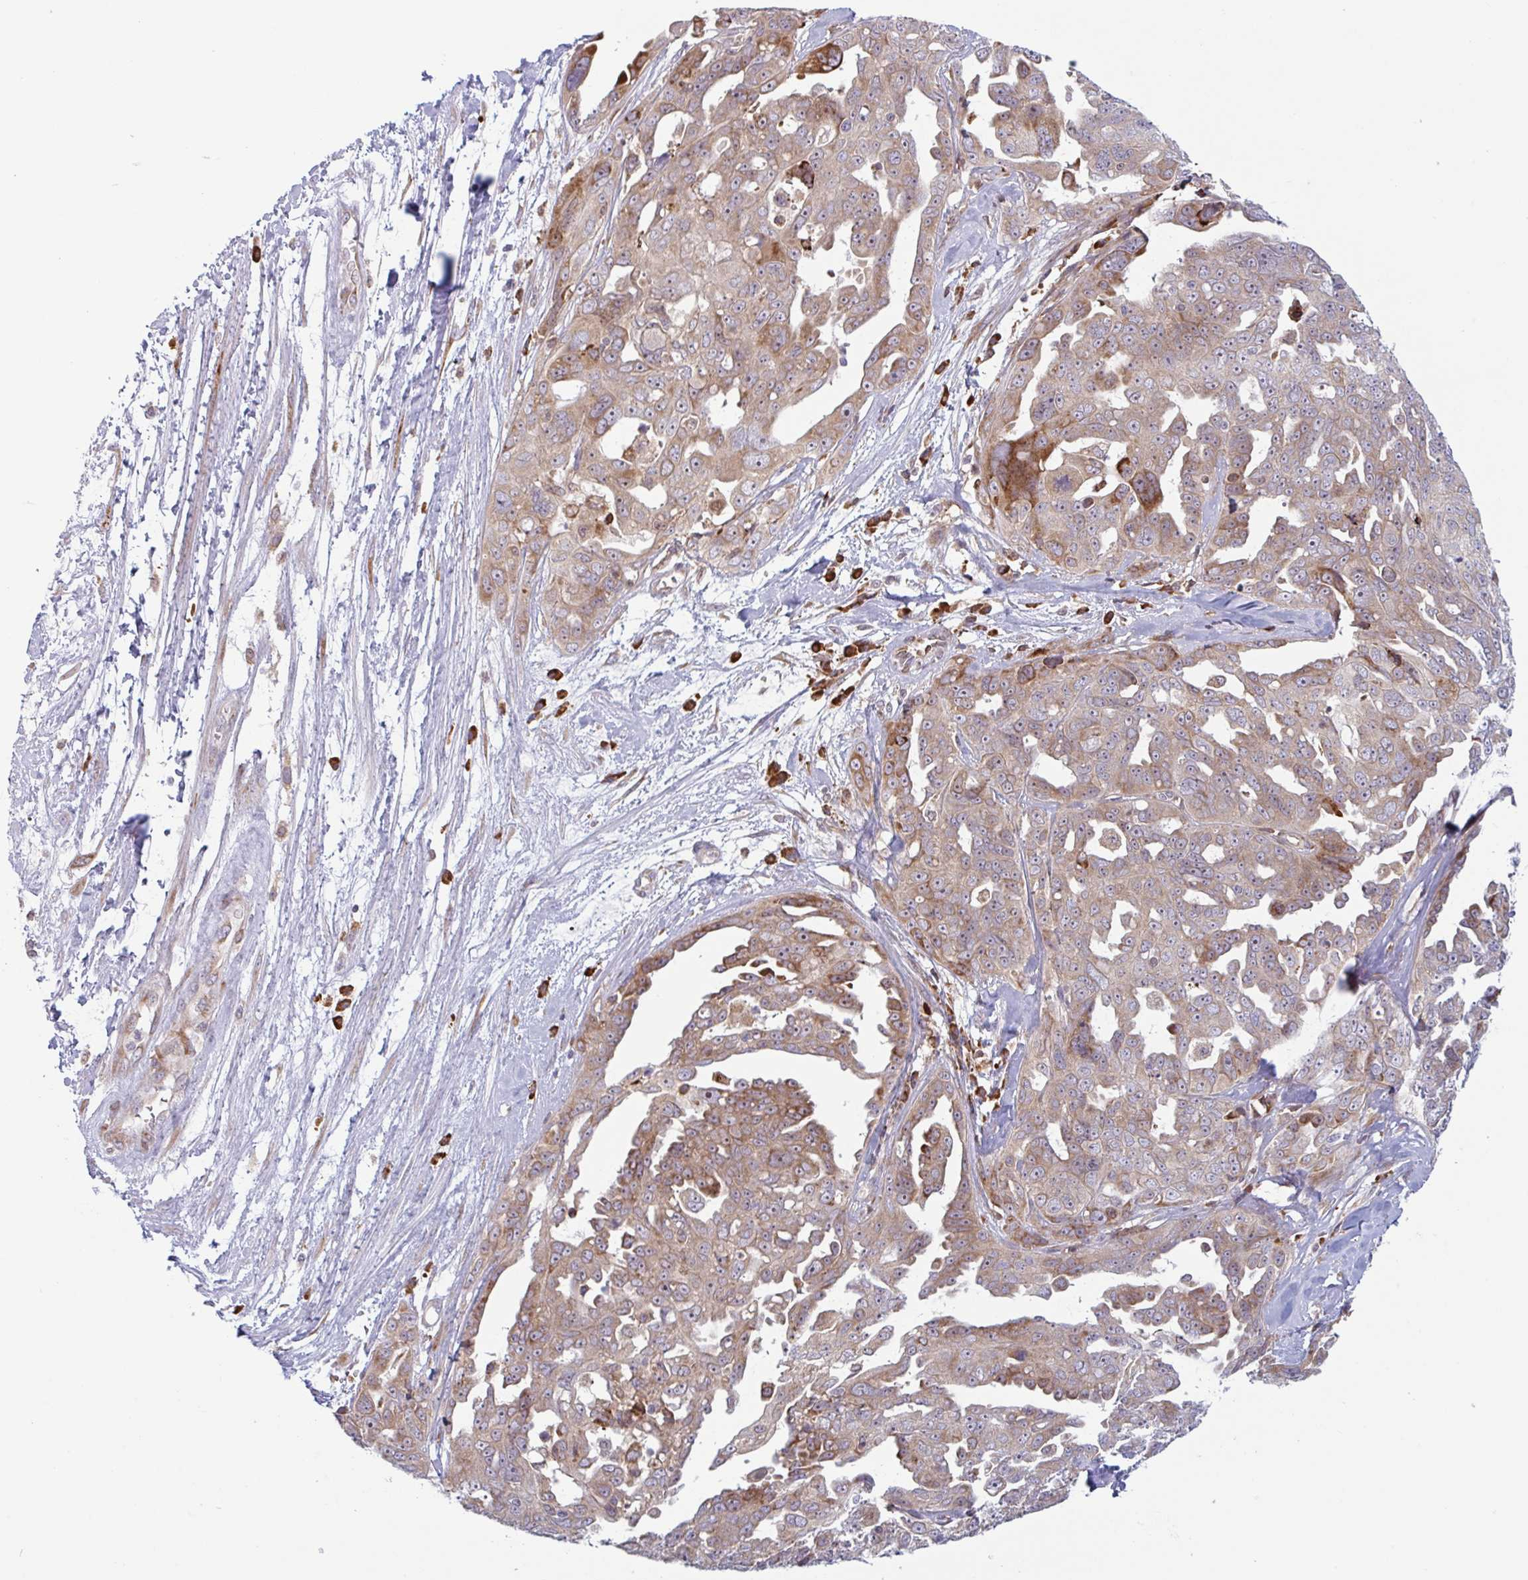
{"staining": {"intensity": "moderate", "quantity": ">75%", "location": "cytoplasmic/membranous"}, "tissue": "ovarian cancer", "cell_type": "Tumor cells", "image_type": "cancer", "snomed": [{"axis": "morphology", "description": "Carcinoma, endometroid"}, {"axis": "topography", "description": "Ovary"}], "caption": "This photomicrograph demonstrates immunohistochemistry (IHC) staining of ovarian endometroid carcinoma, with medium moderate cytoplasmic/membranous positivity in approximately >75% of tumor cells.", "gene": "RIT1", "patient": {"sex": "female", "age": 70}}